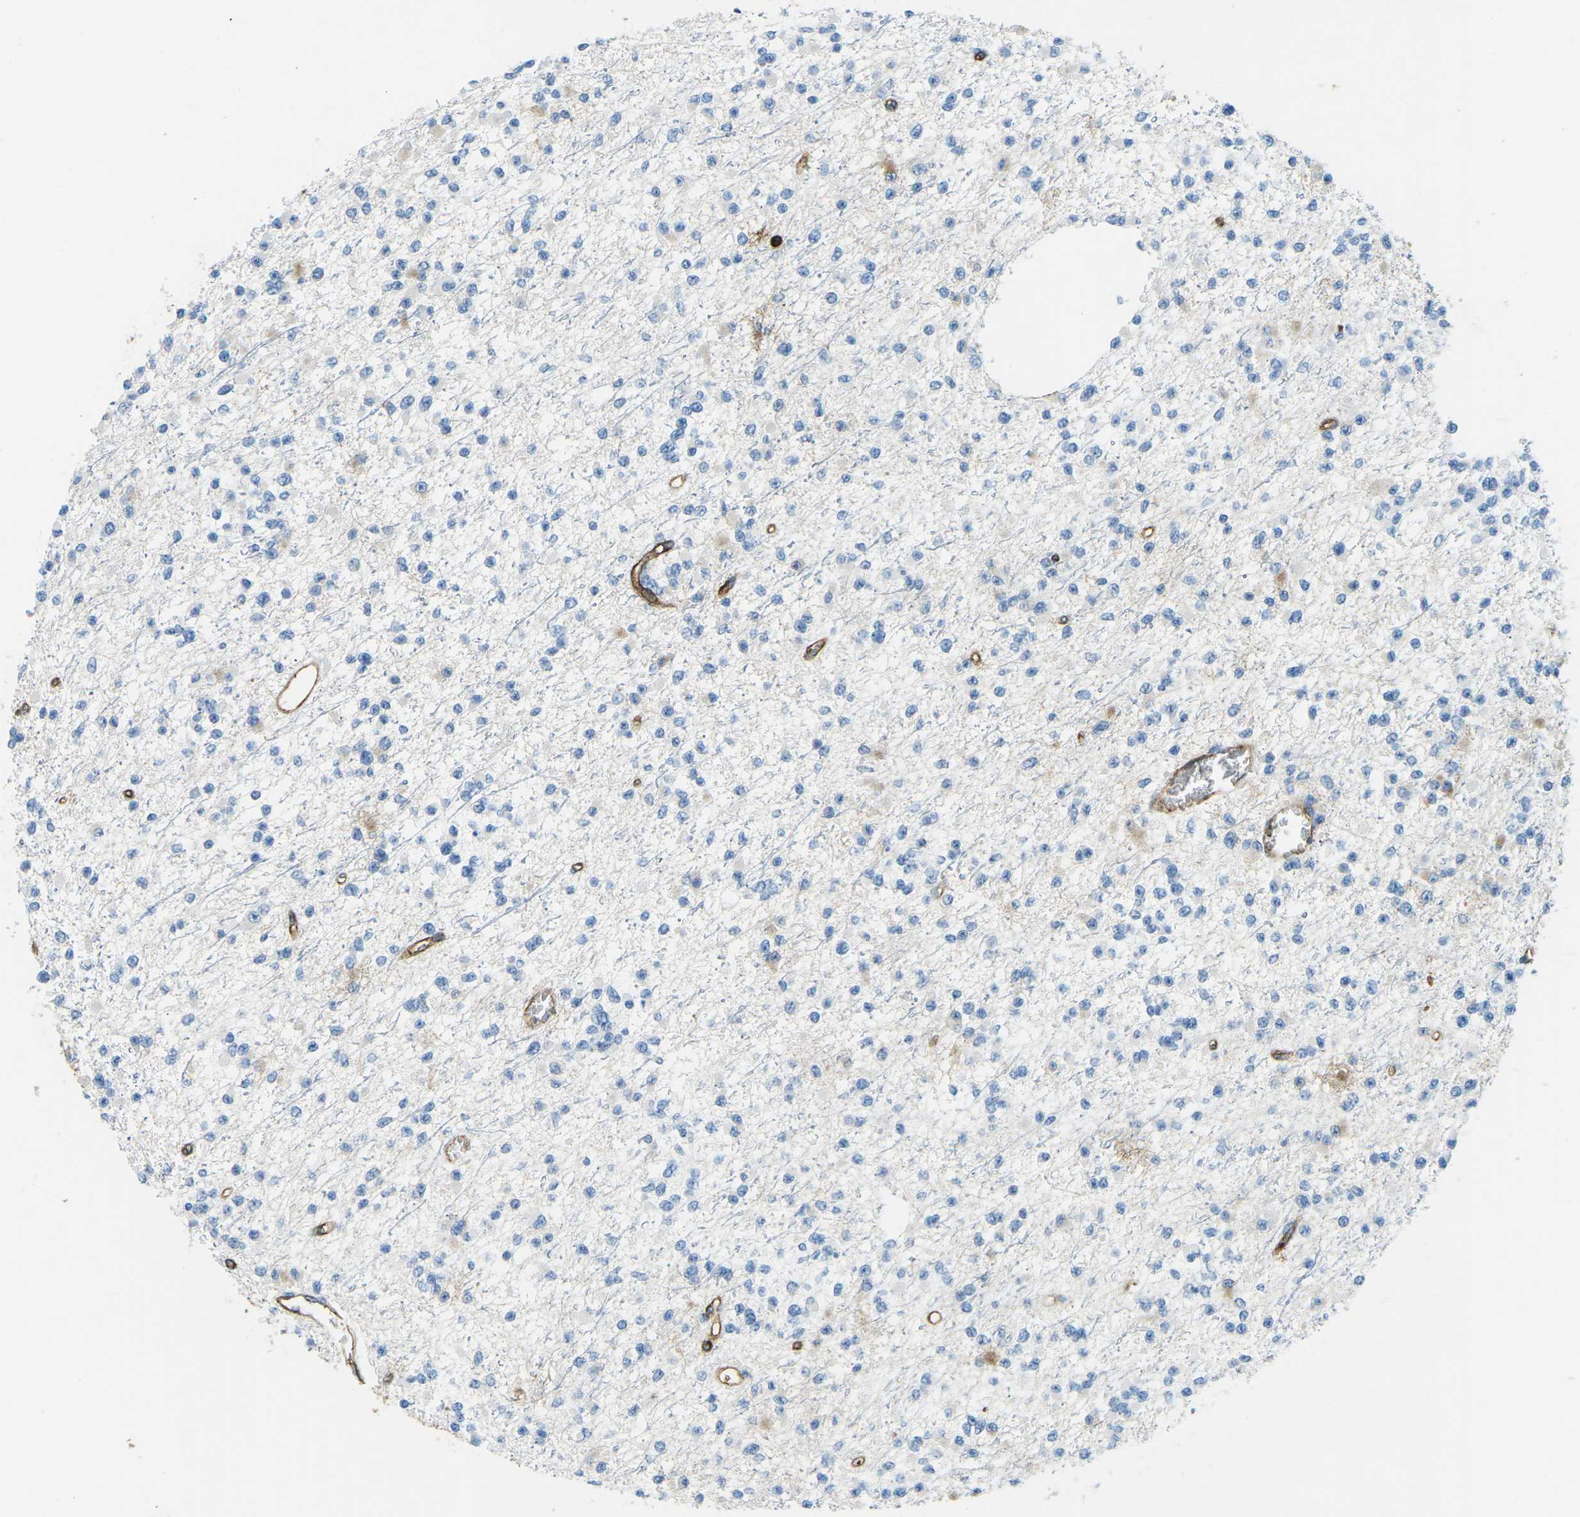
{"staining": {"intensity": "negative", "quantity": "none", "location": "none"}, "tissue": "glioma", "cell_type": "Tumor cells", "image_type": "cancer", "snomed": [{"axis": "morphology", "description": "Glioma, malignant, Low grade"}, {"axis": "topography", "description": "Brain"}], "caption": "Malignant glioma (low-grade) was stained to show a protein in brown. There is no significant positivity in tumor cells. The staining is performed using DAB brown chromogen with nuclei counter-stained in using hematoxylin.", "gene": "HLA-B", "patient": {"sex": "female", "age": 22}}